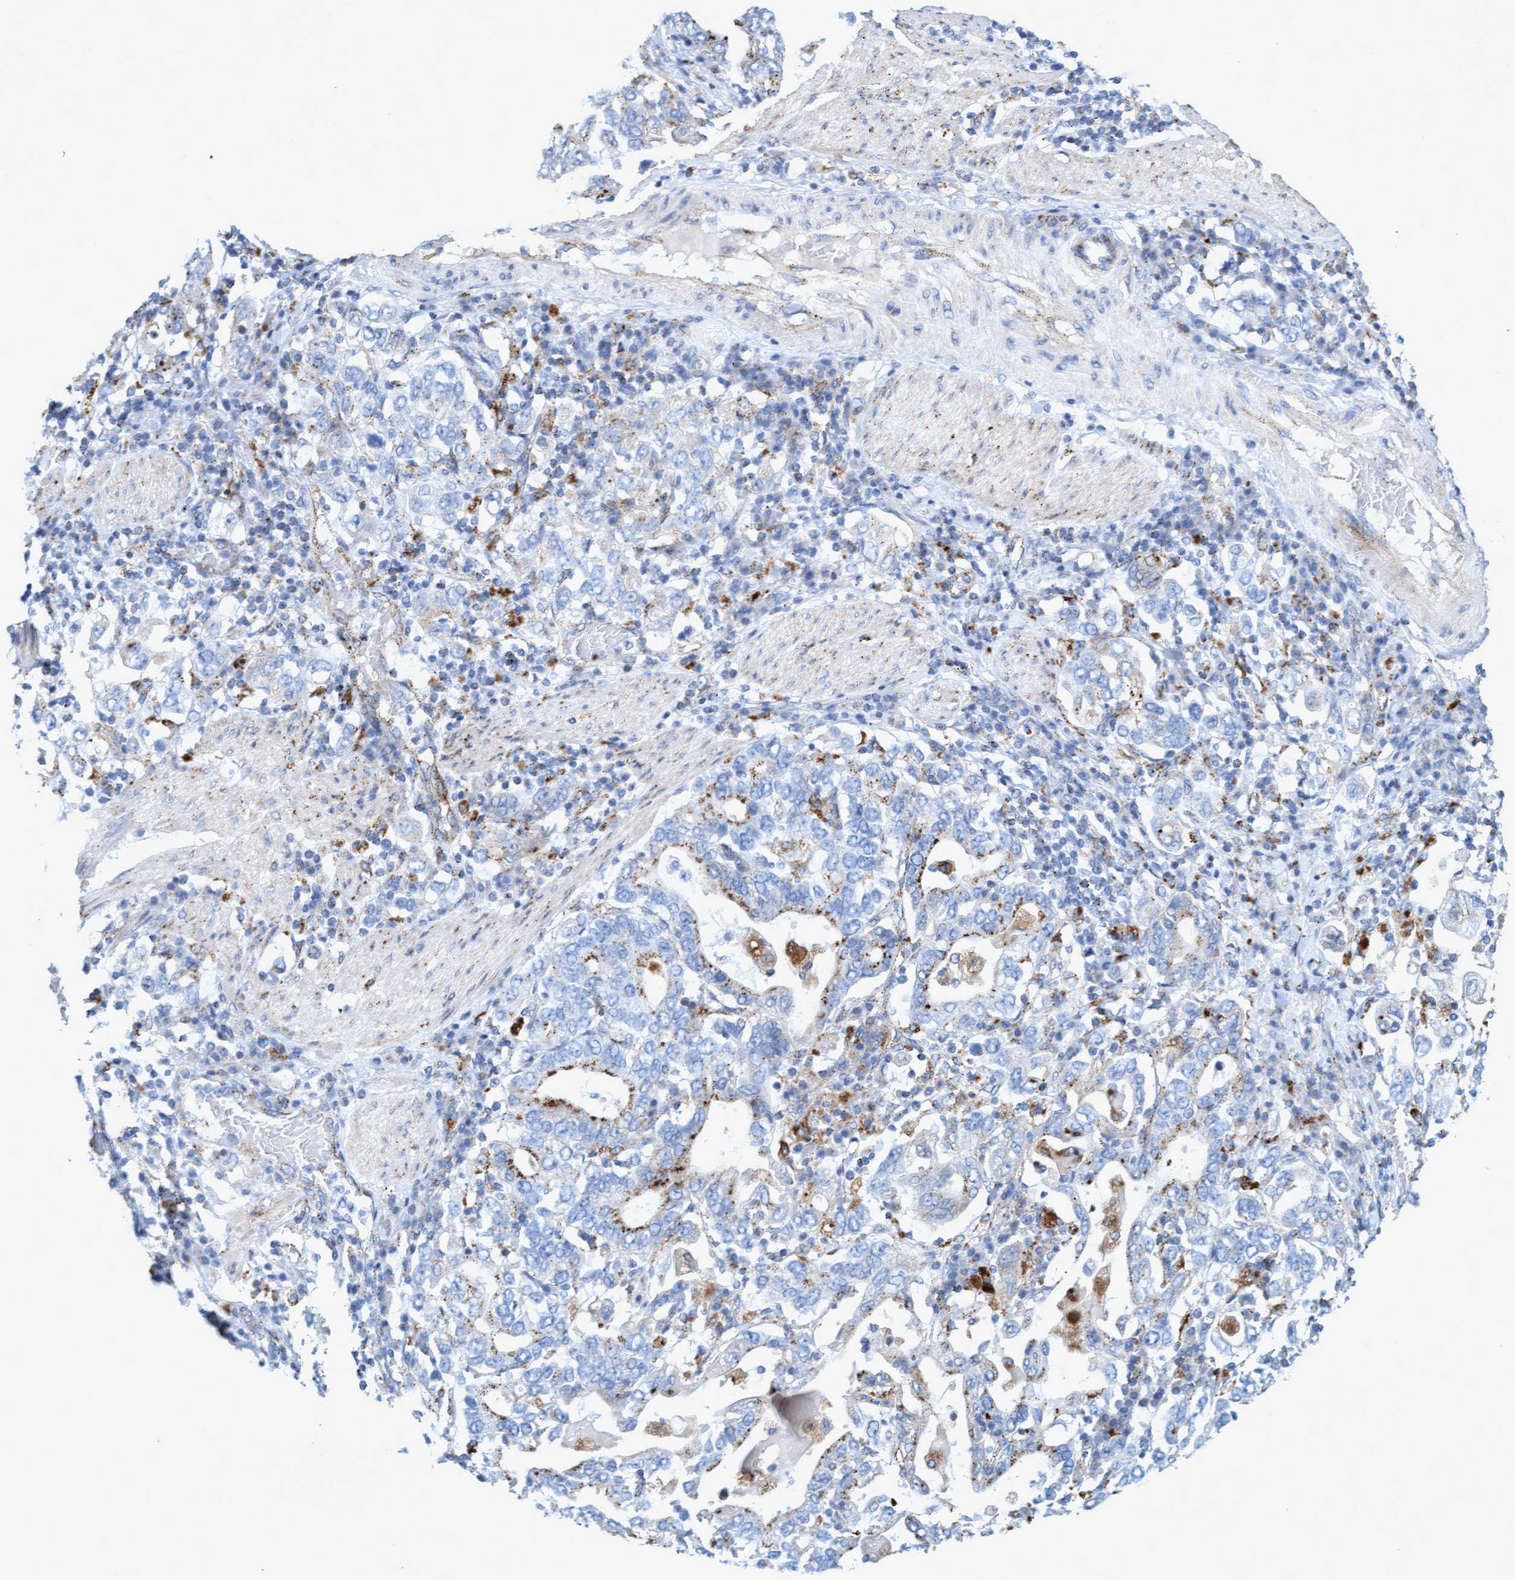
{"staining": {"intensity": "moderate", "quantity": "<25%", "location": "cytoplasmic/membranous"}, "tissue": "stomach cancer", "cell_type": "Tumor cells", "image_type": "cancer", "snomed": [{"axis": "morphology", "description": "Adenocarcinoma, NOS"}, {"axis": "topography", "description": "Stomach, upper"}], "caption": "This image displays stomach cancer stained with immunohistochemistry (IHC) to label a protein in brown. The cytoplasmic/membranous of tumor cells show moderate positivity for the protein. Nuclei are counter-stained blue.", "gene": "SGSH", "patient": {"sex": "male", "age": 62}}